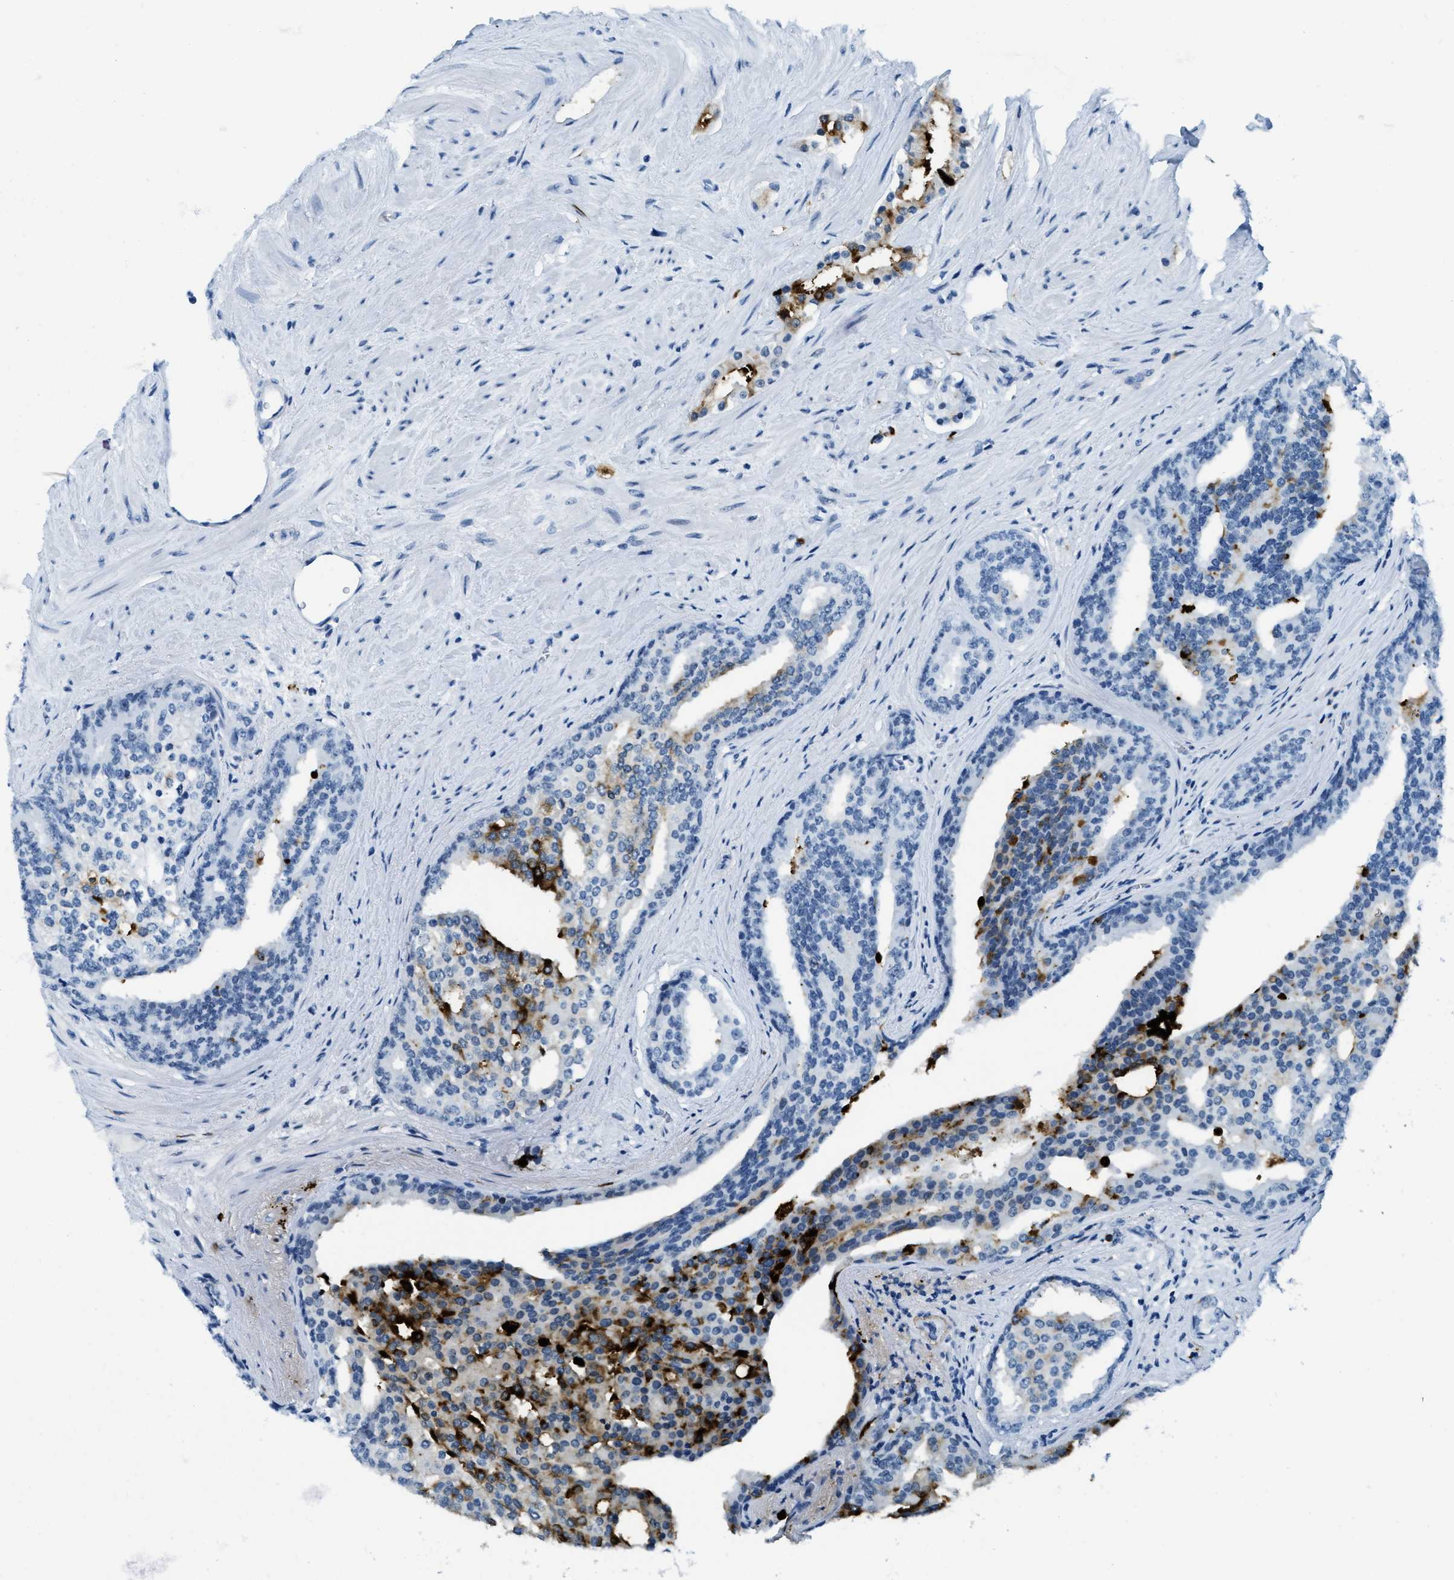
{"staining": {"intensity": "strong", "quantity": "25%-75%", "location": "cytoplasmic/membranous"}, "tissue": "prostate cancer", "cell_type": "Tumor cells", "image_type": "cancer", "snomed": [{"axis": "morphology", "description": "Adenocarcinoma, High grade"}, {"axis": "topography", "description": "Prostate"}], "caption": "Immunohistochemical staining of prostate cancer demonstrates high levels of strong cytoplasmic/membranous staining in approximately 25%-75% of tumor cells.", "gene": "PLA2G2A", "patient": {"sex": "male", "age": 71}}